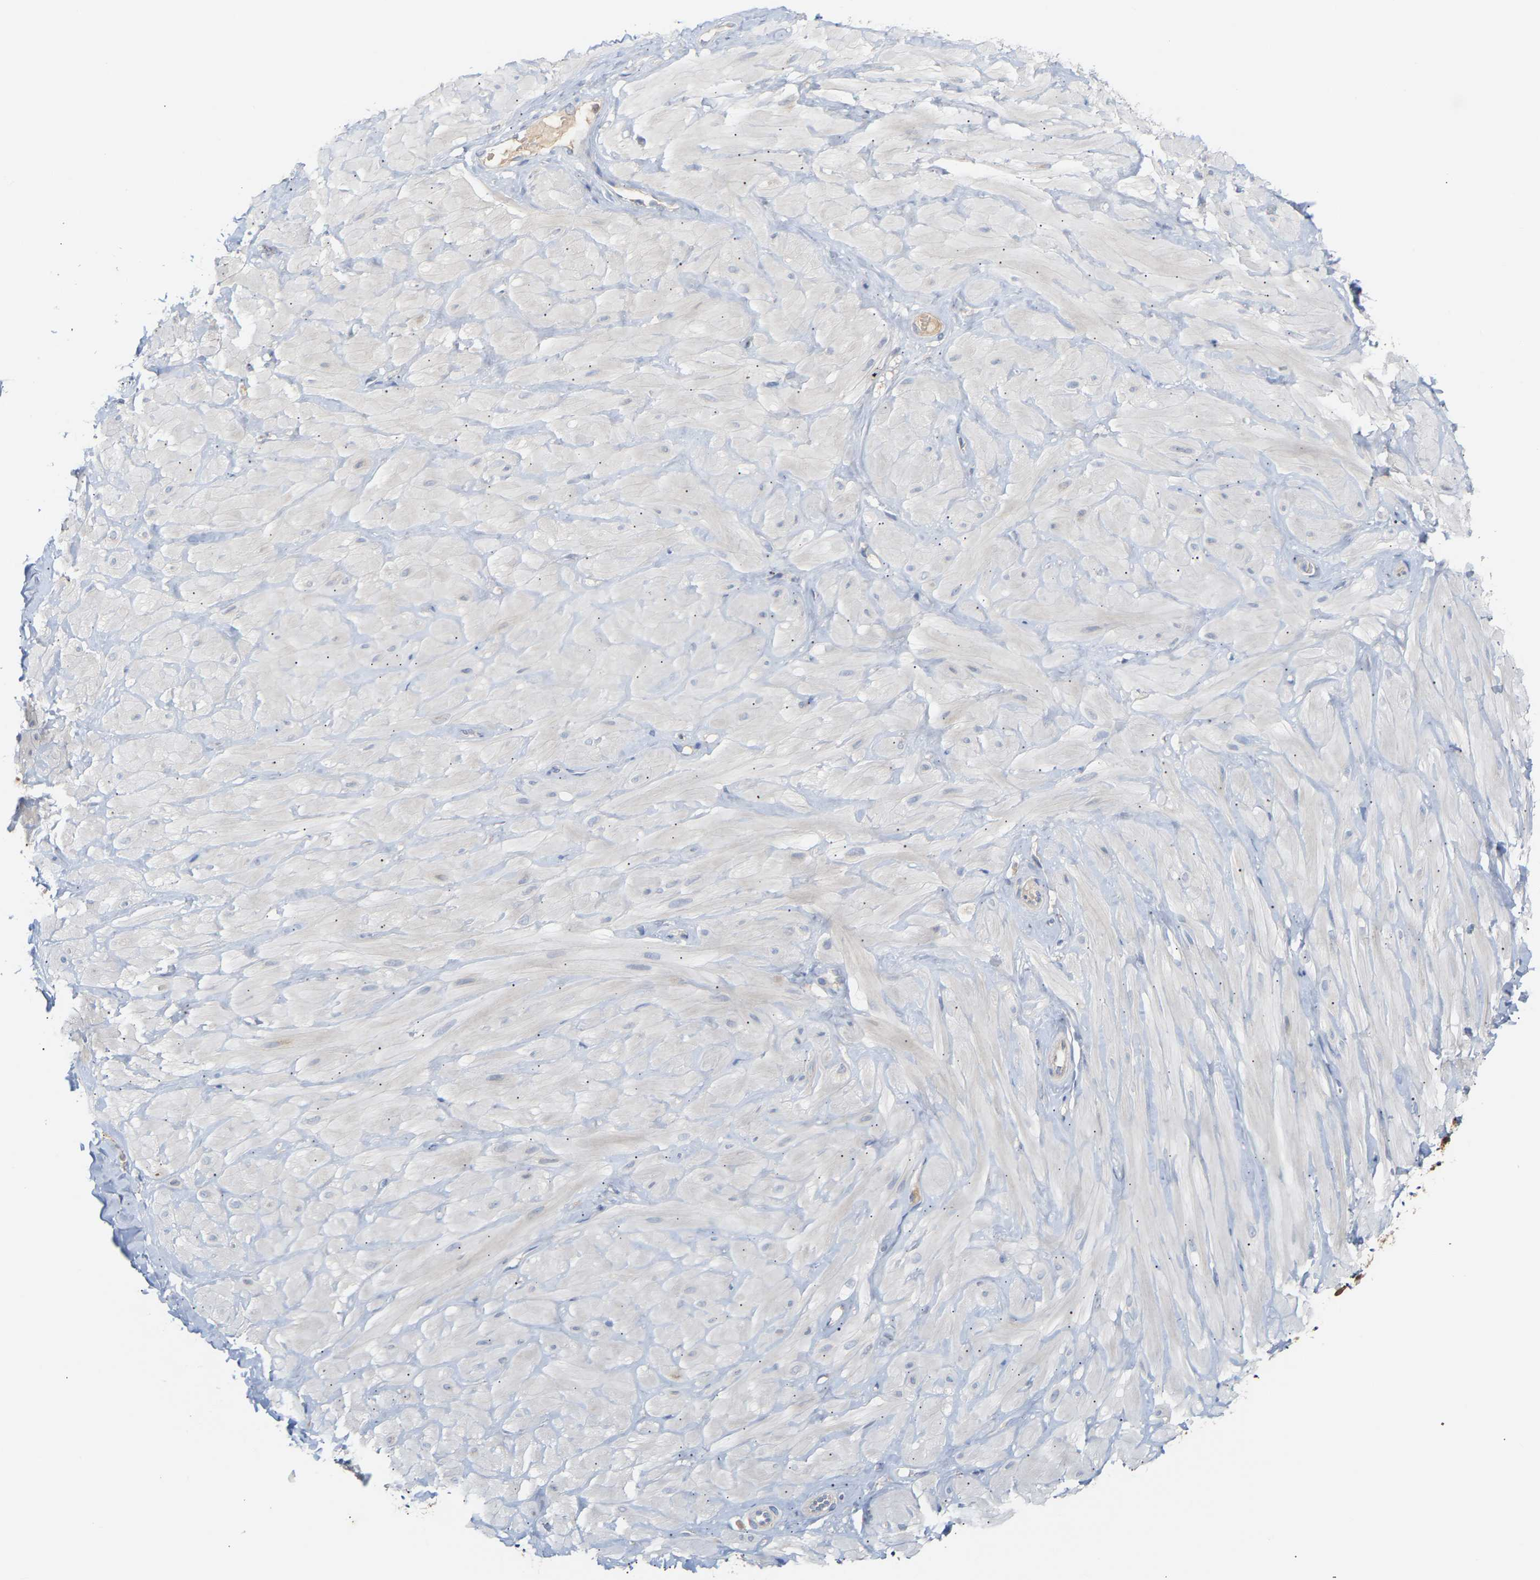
{"staining": {"intensity": "negative", "quantity": "none", "location": "none"}, "tissue": "adipose tissue", "cell_type": "Adipocytes", "image_type": "normal", "snomed": [{"axis": "morphology", "description": "Normal tissue, NOS"}, {"axis": "topography", "description": "Adipose tissue"}, {"axis": "topography", "description": "Vascular tissue"}, {"axis": "topography", "description": "Peripheral nerve tissue"}], "caption": "DAB immunohistochemical staining of normal human adipose tissue demonstrates no significant positivity in adipocytes. The staining is performed using DAB (3,3'-diaminobenzidine) brown chromogen with nuclei counter-stained in using hematoxylin.", "gene": "TPMT", "patient": {"sex": "male", "age": 25}}